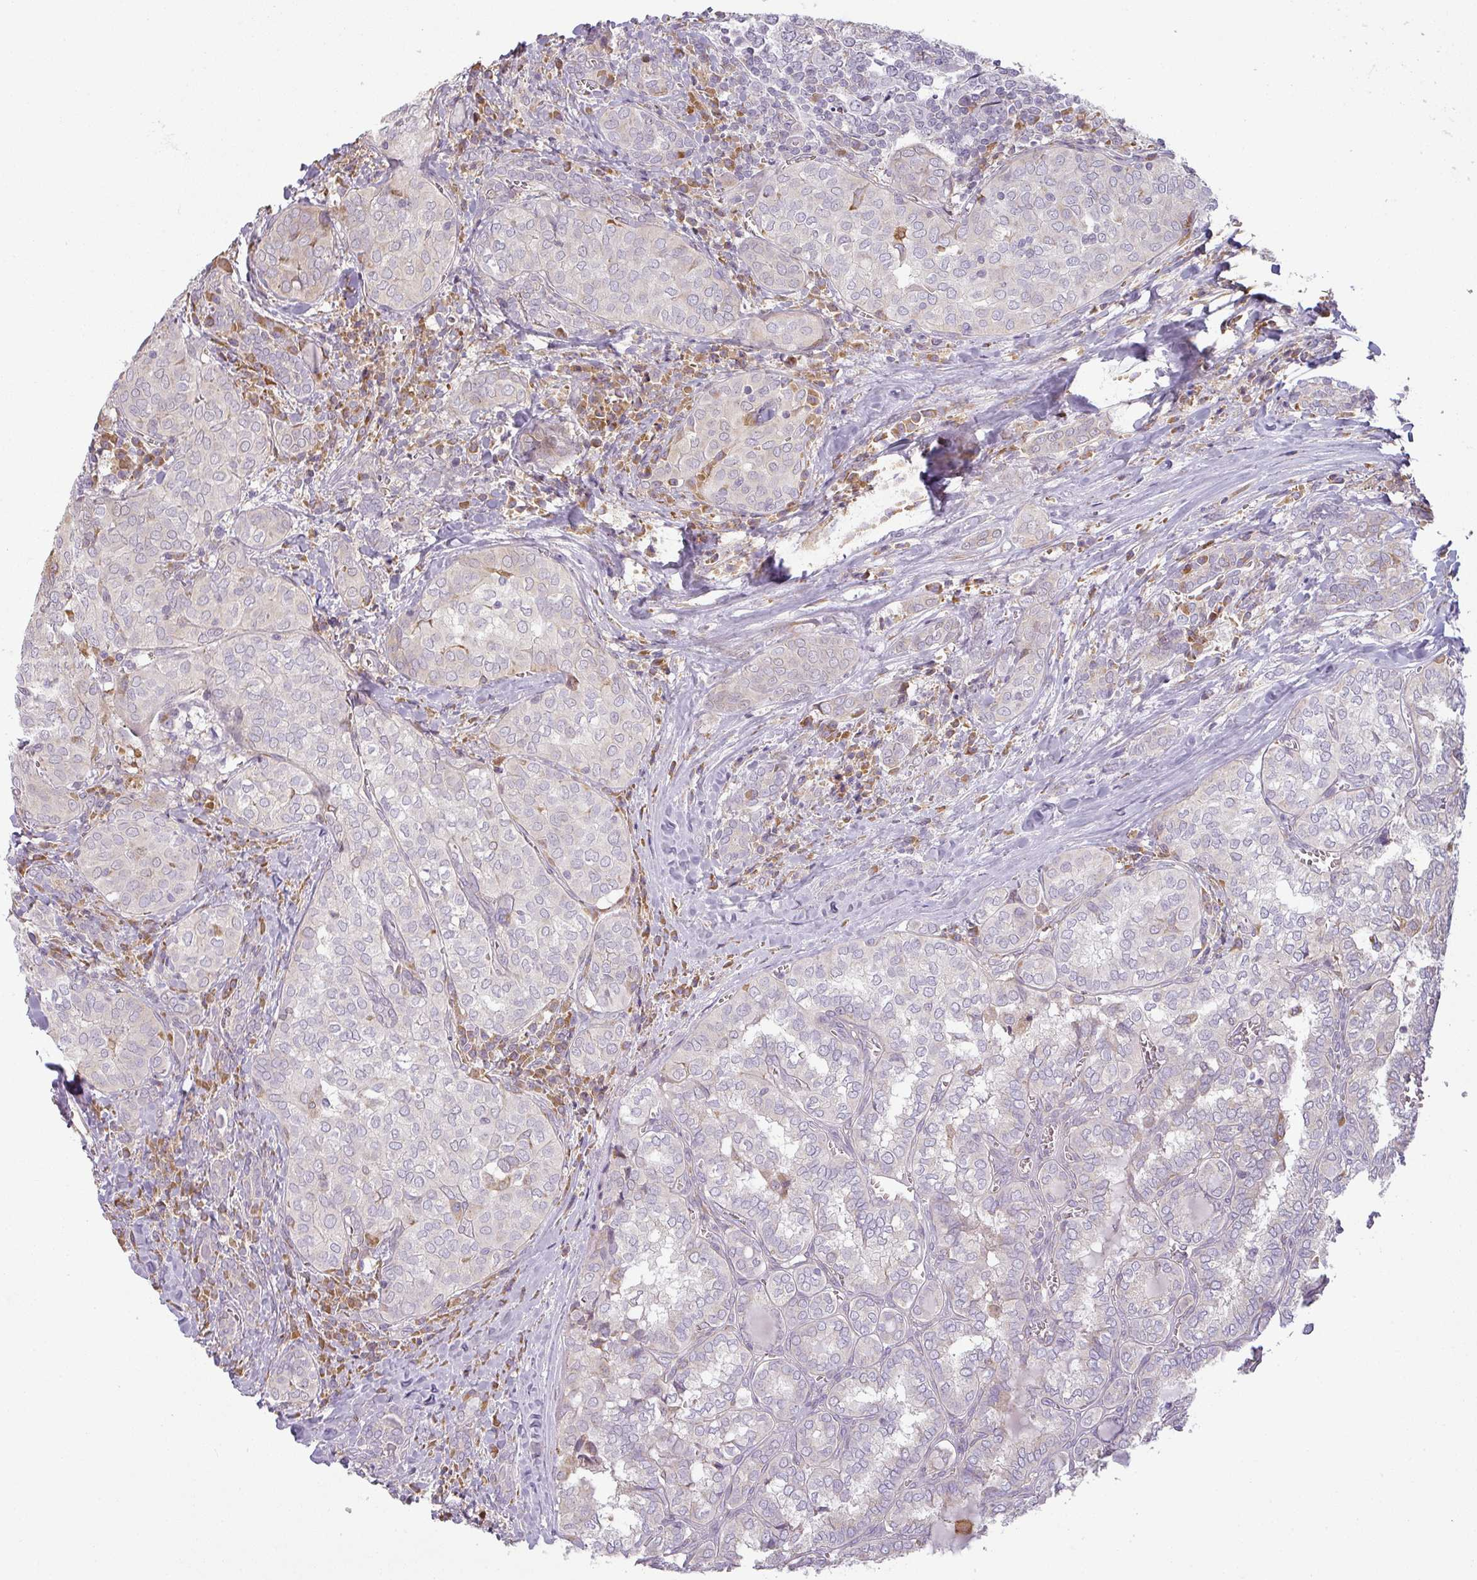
{"staining": {"intensity": "negative", "quantity": "none", "location": "none"}, "tissue": "thyroid cancer", "cell_type": "Tumor cells", "image_type": "cancer", "snomed": [{"axis": "morphology", "description": "Papillary adenocarcinoma, NOS"}, {"axis": "topography", "description": "Thyroid gland"}], "caption": "Thyroid cancer (papillary adenocarcinoma) stained for a protein using immunohistochemistry (IHC) reveals no positivity tumor cells.", "gene": "CCDC144A", "patient": {"sex": "female", "age": 30}}